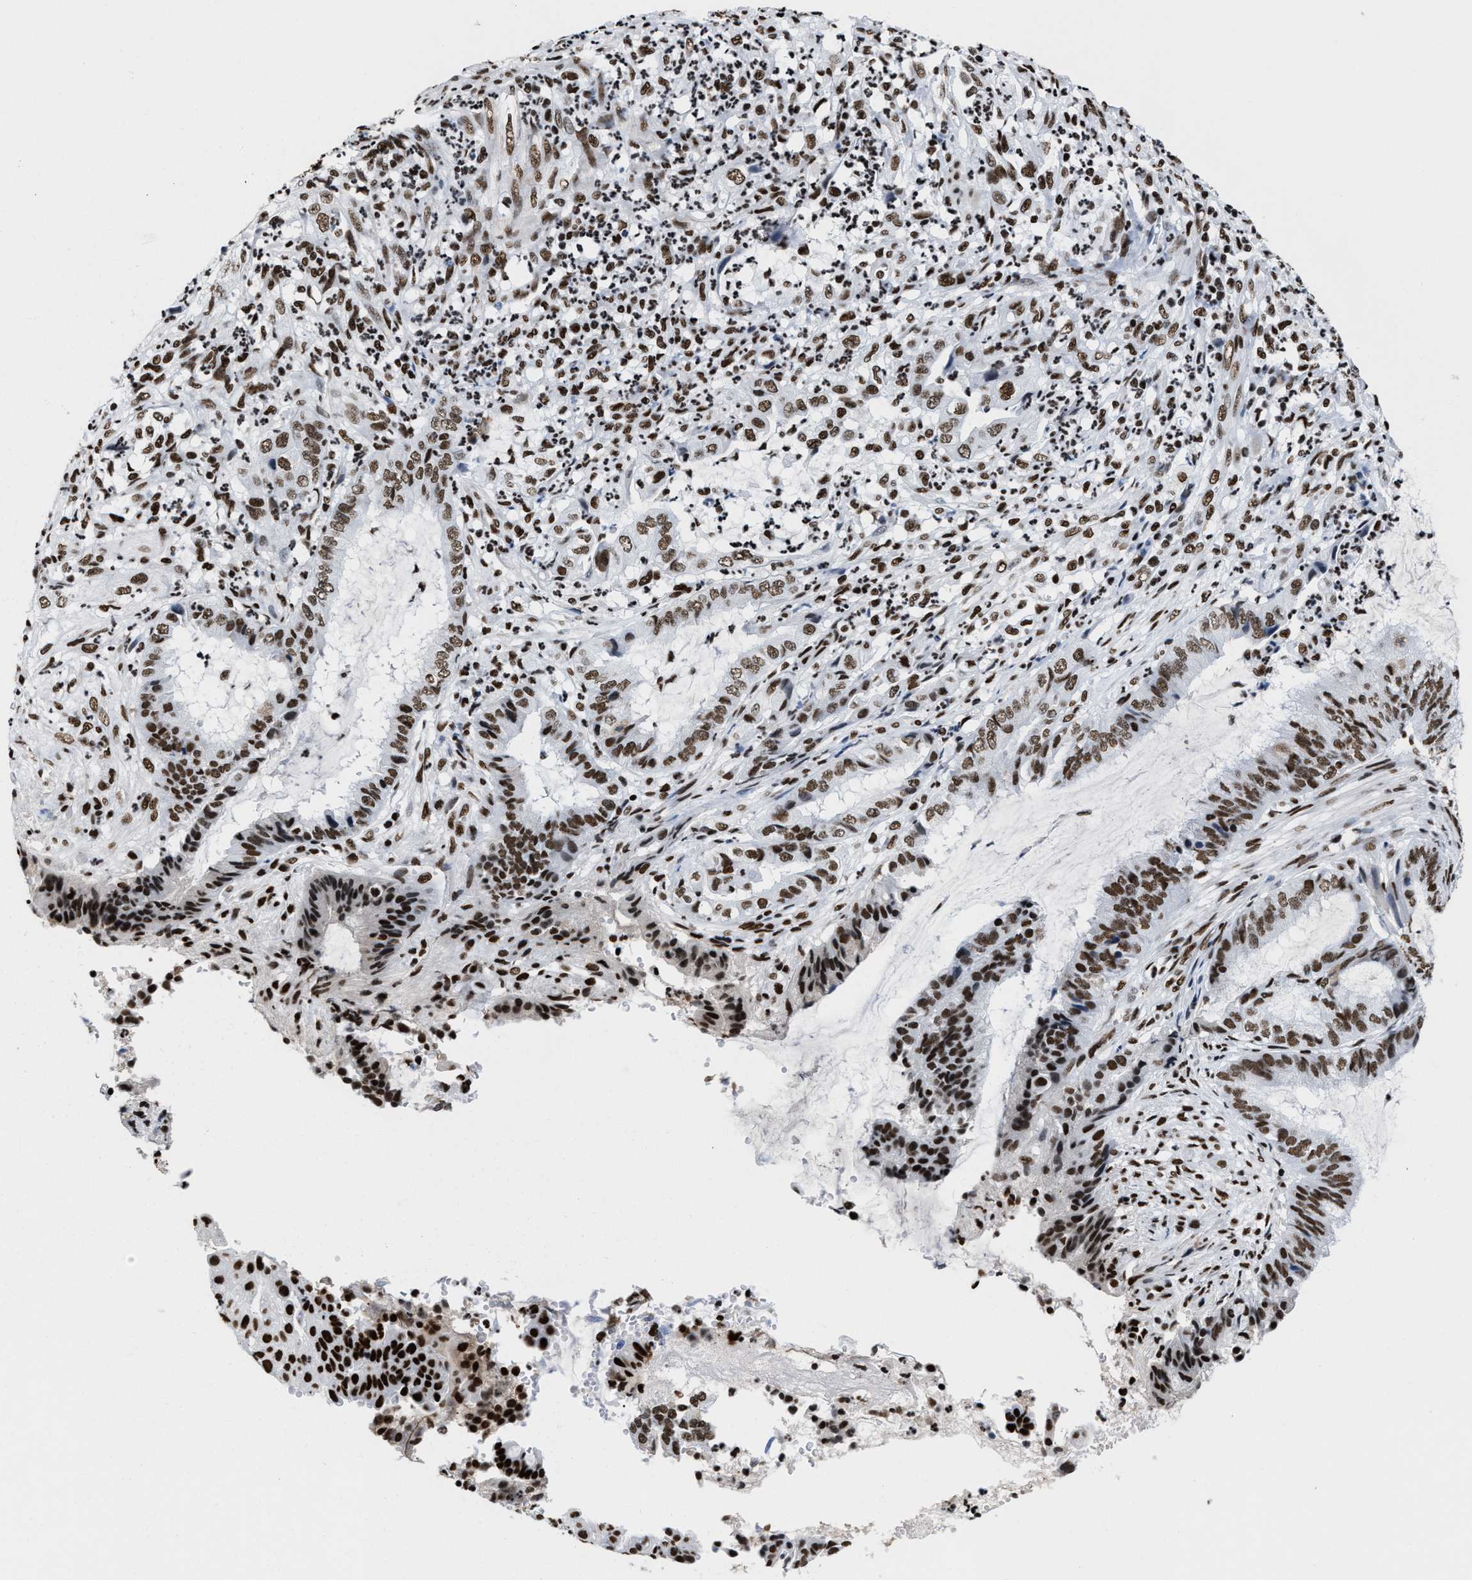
{"staining": {"intensity": "moderate", "quantity": ">75%", "location": "nuclear"}, "tissue": "endometrial cancer", "cell_type": "Tumor cells", "image_type": "cancer", "snomed": [{"axis": "morphology", "description": "Adenocarcinoma, NOS"}, {"axis": "topography", "description": "Endometrium"}], "caption": "Brown immunohistochemical staining in endometrial cancer displays moderate nuclear expression in about >75% of tumor cells.", "gene": "SMARCC2", "patient": {"sex": "female", "age": 51}}